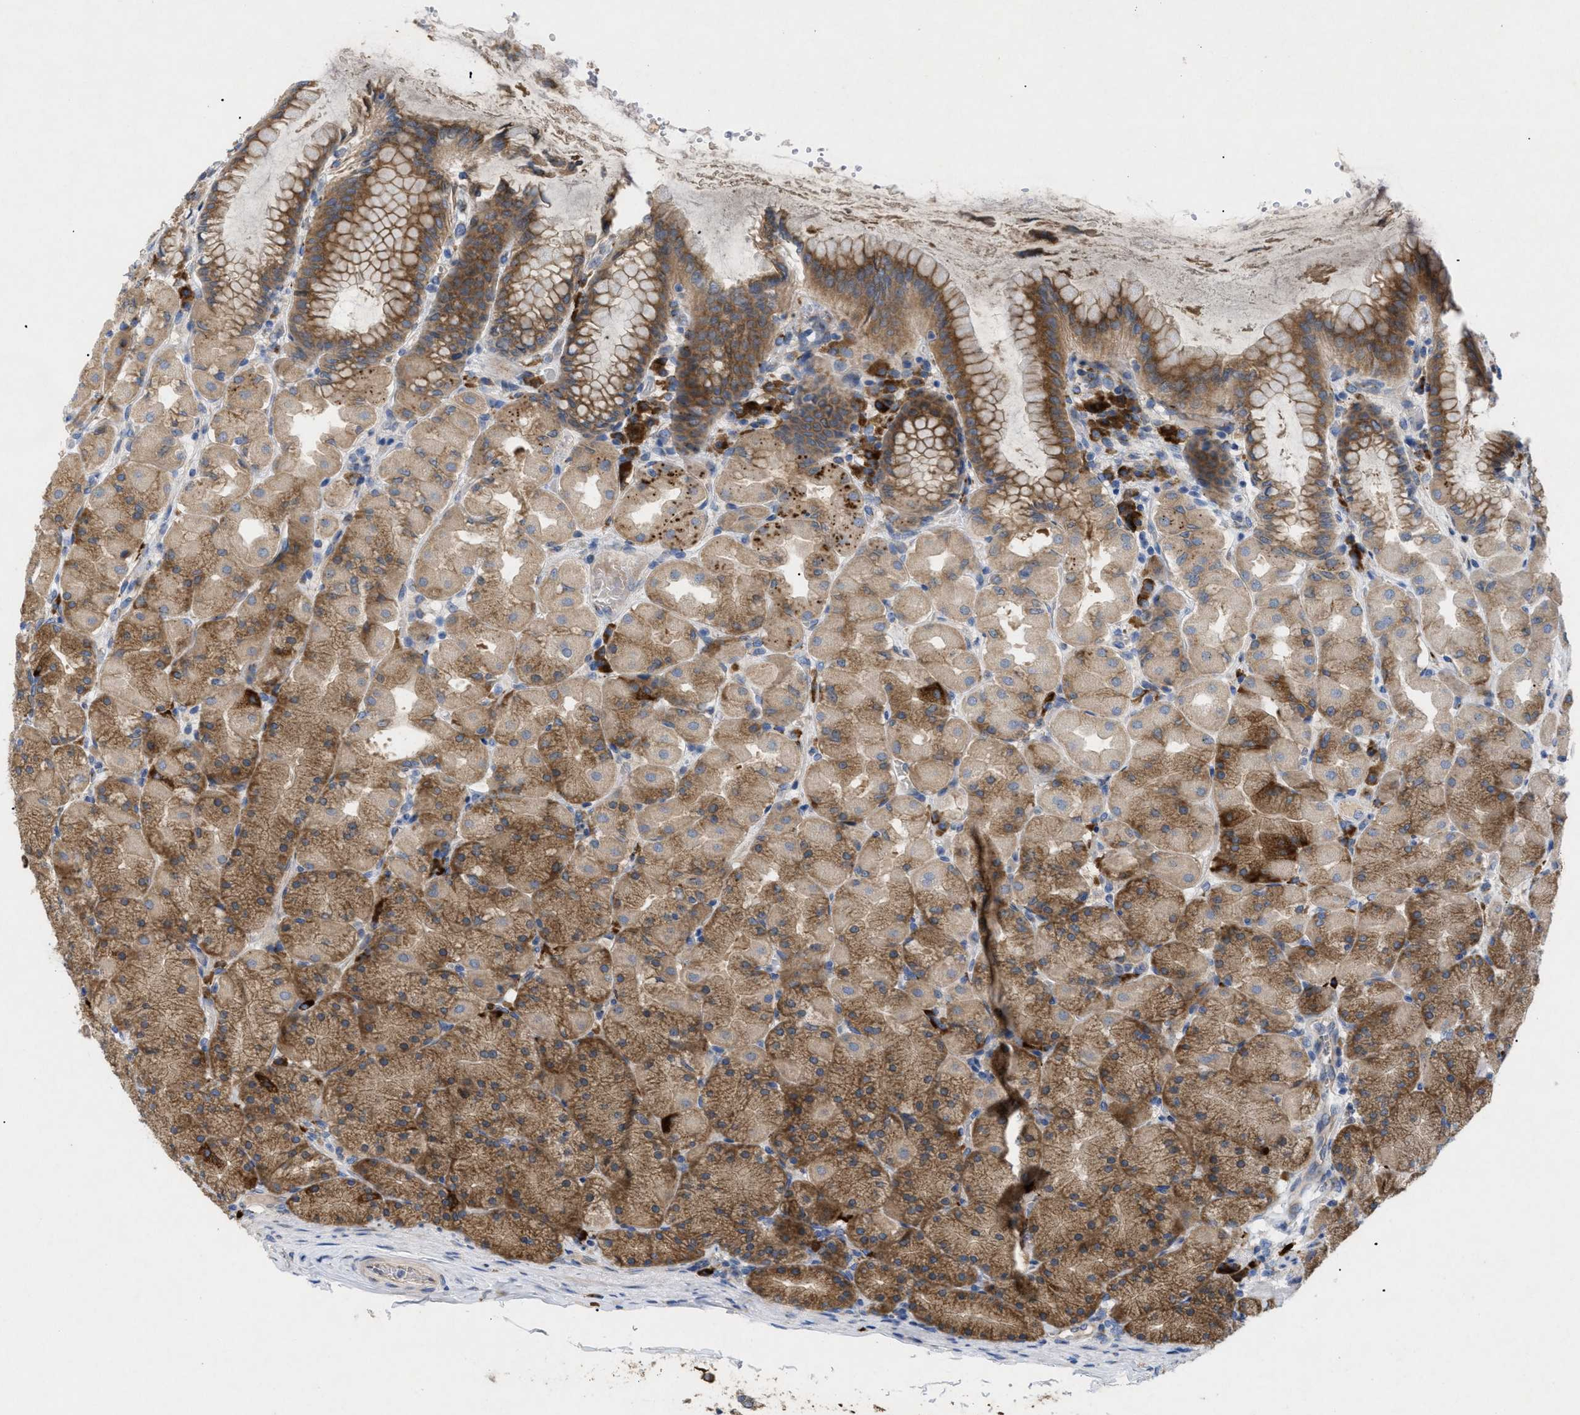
{"staining": {"intensity": "moderate", "quantity": ">75%", "location": "cytoplasmic/membranous"}, "tissue": "stomach", "cell_type": "Glandular cells", "image_type": "normal", "snomed": [{"axis": "morphology", "description": "Normal tissue, NOS"}, {"axis": "topography", "description": "Stomach, upper"}], "caption": "Immunohistochemical staining of unremarkable human stomach displays moderate cytoplasmic/membranous protein positivity in about >75% of glandular cells.", "gene": "SLC50A1", "patient": {"sex": "female", "age": 56}}